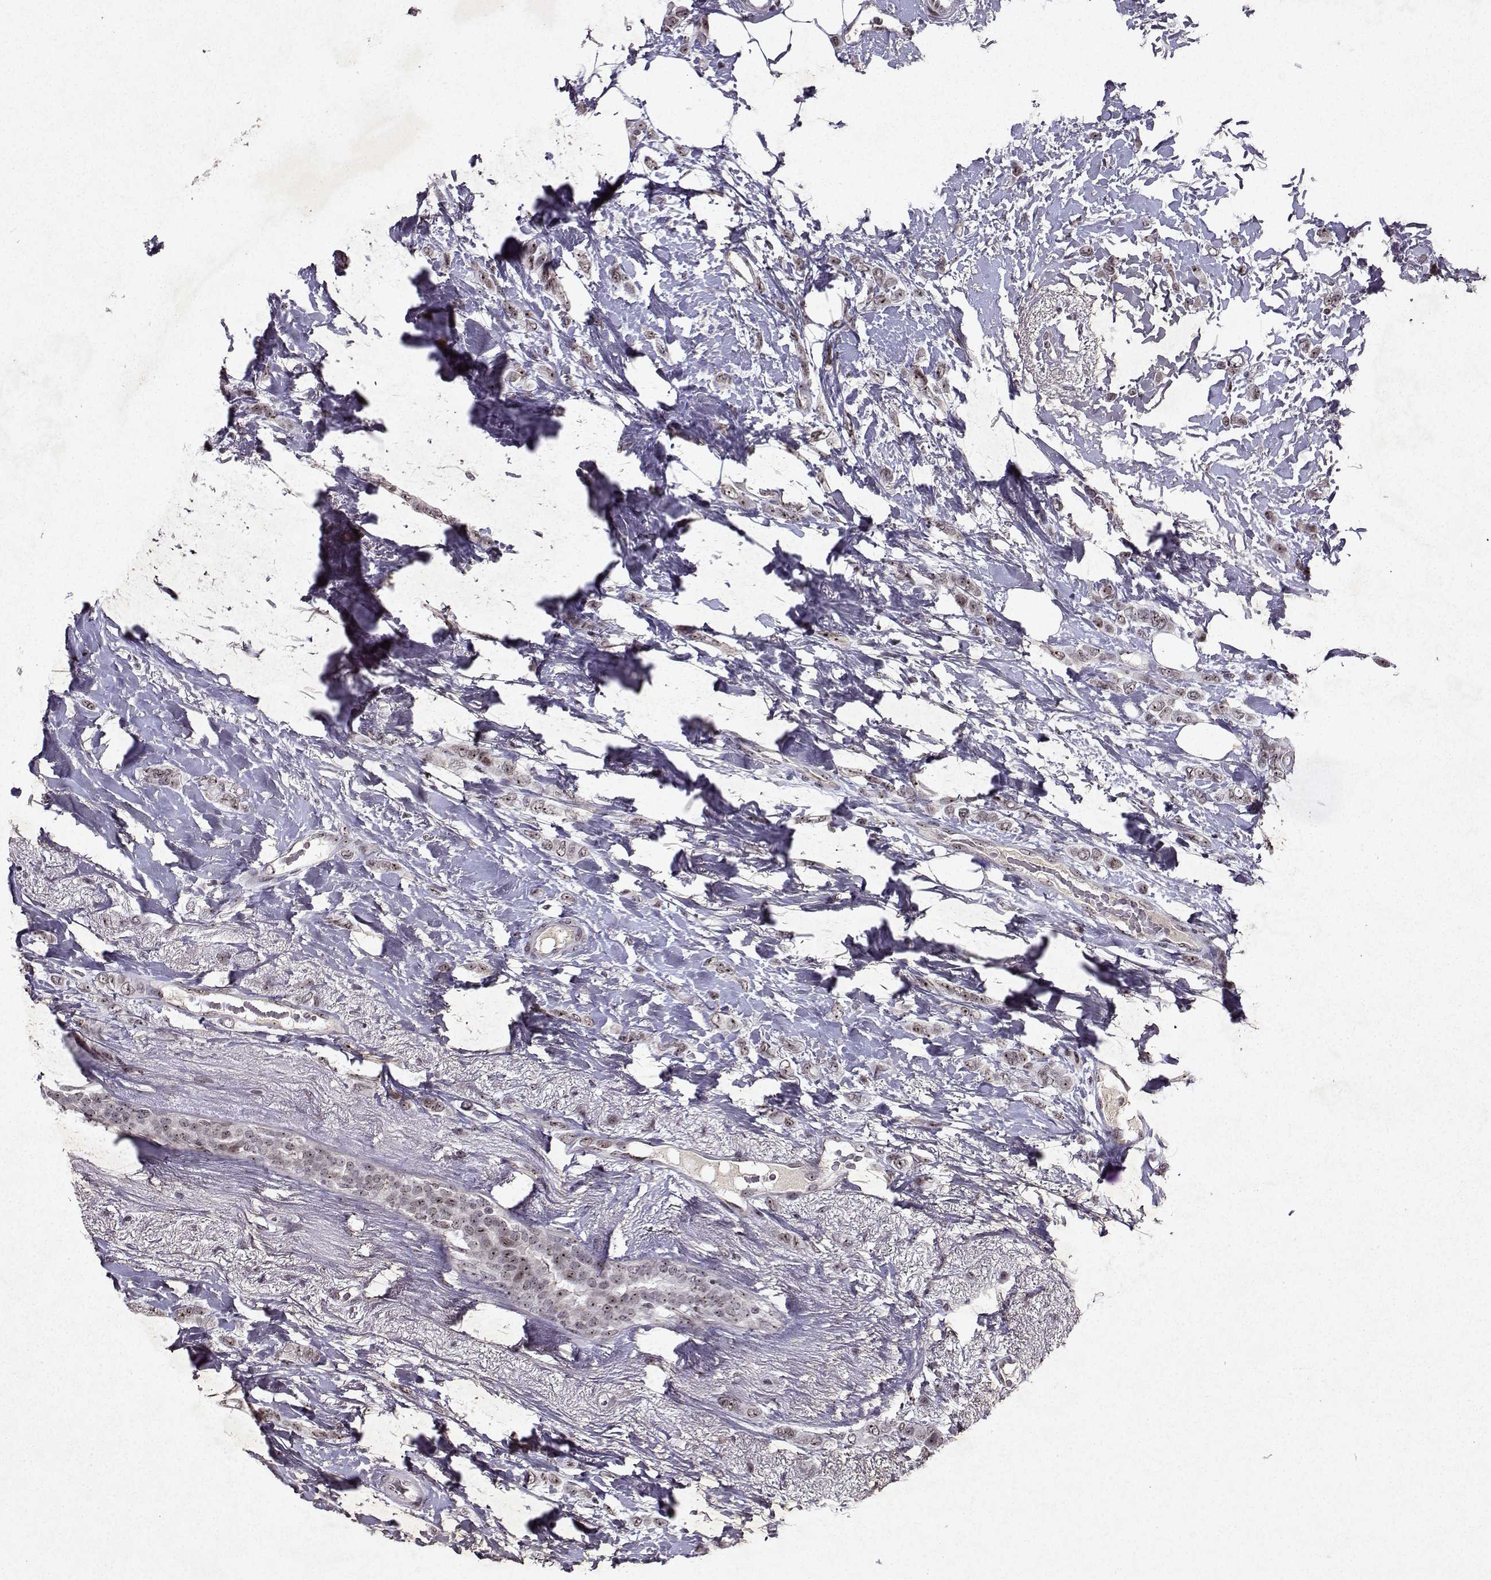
{"staining": {"intensity": "moderate", "quantity": ">75%", "location": "nuclear"}, "tissue": "breast cancer", "cell_type": "Tumor cells", "image_type": "cancer", "snomed": [{"axis": "morphology", "description": "Lobular carcinoma"}, {"axis": "topography", "description": "Breast"}], "caption": "Tumor cells exhibit moderate nuclear positivity in about >75% of cells in breast lobular carcinoma. The staining was performed using DAB (3,3'-diaminobenzidine) to visualize the protein expression in brown, while the nuclei were stained in blue with hematoxylin (Magnification: 20x).", "gene": "DDX56", "patient": {"sex": "female", "age": 66}}